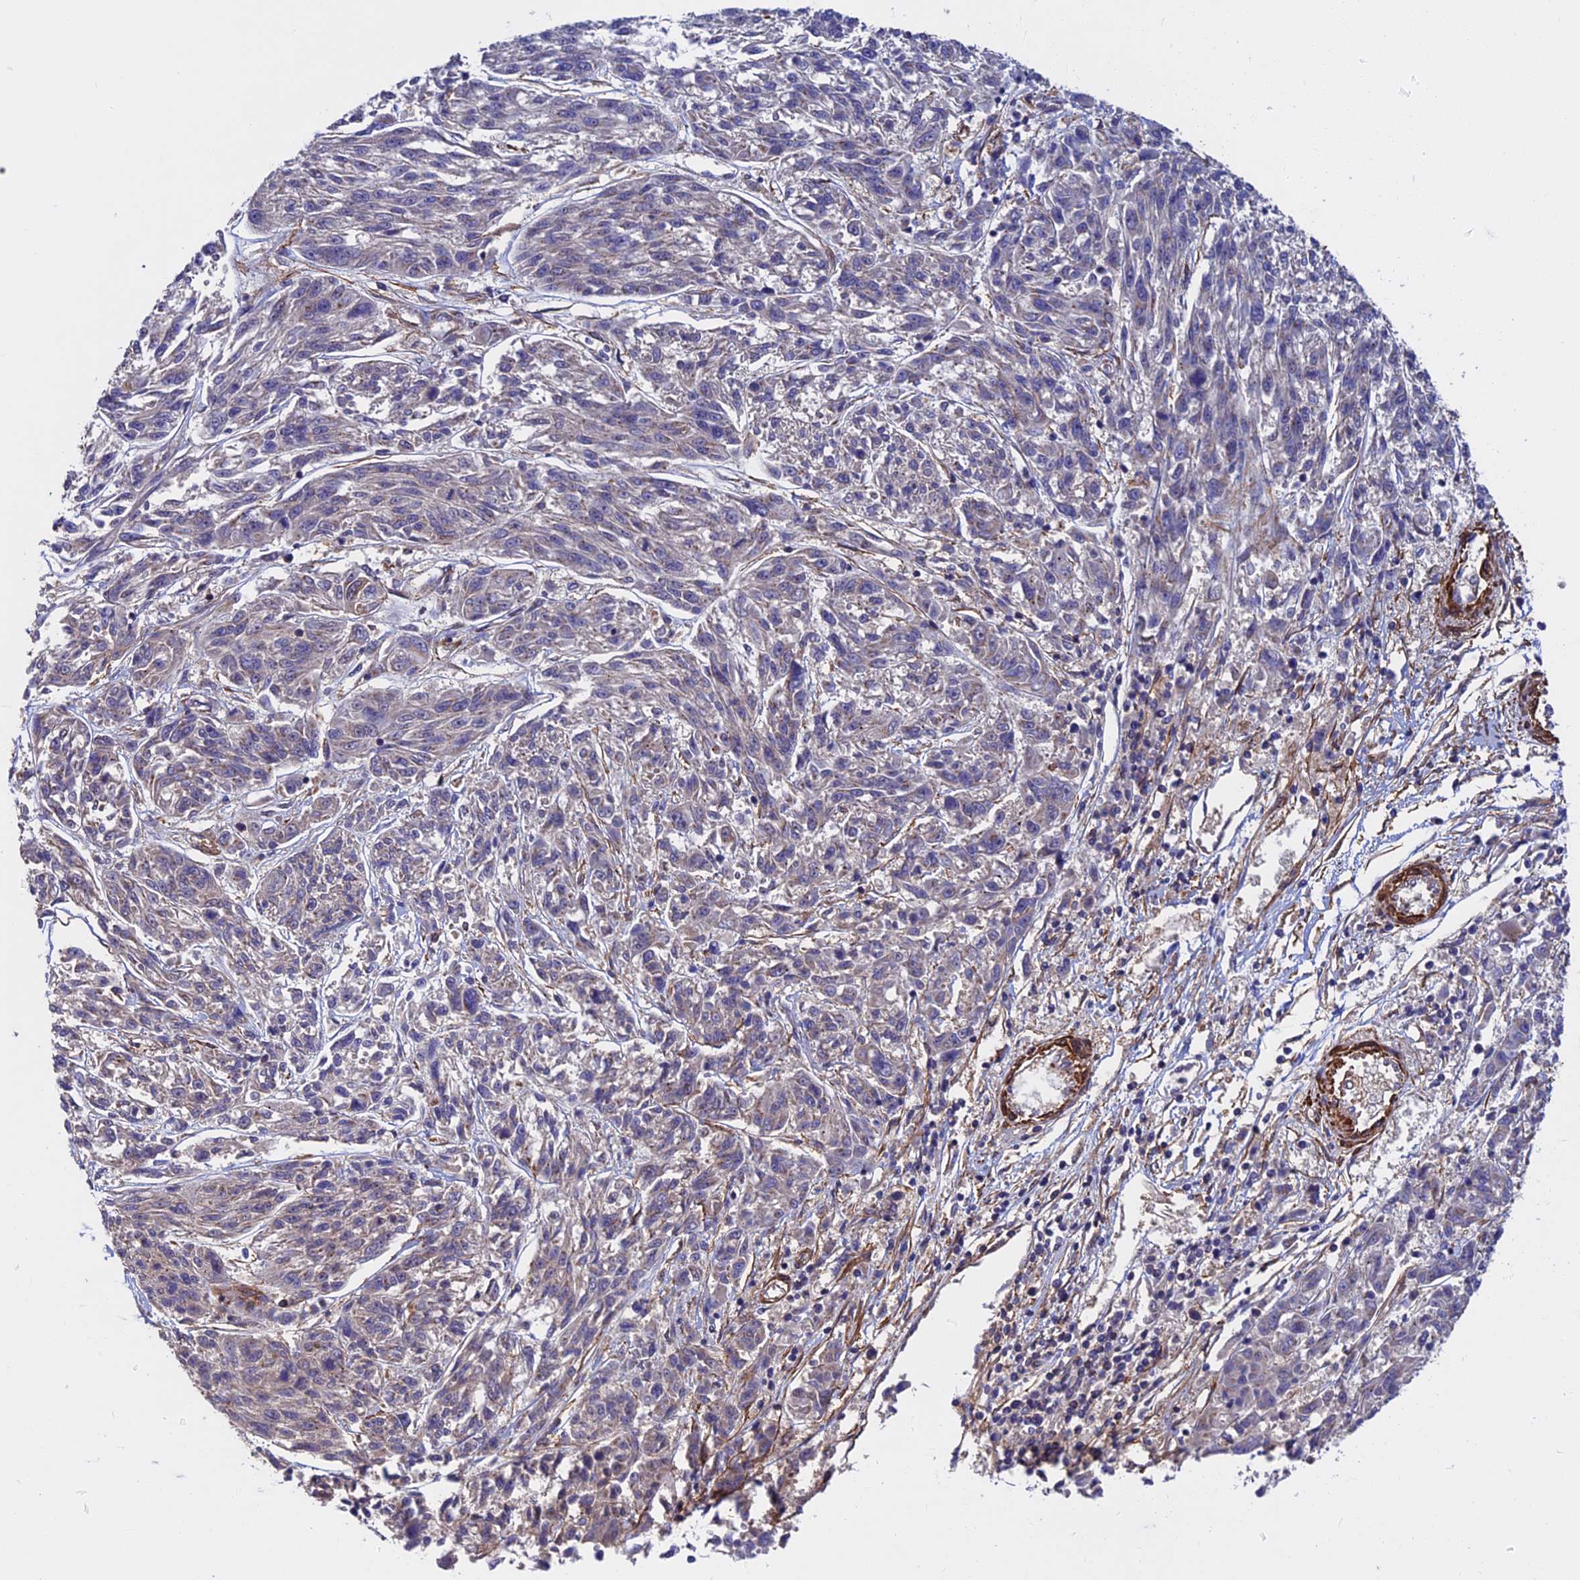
{"staining": {"intensity": "negative", "quantity": "none", "location": "none"}, "tissue": "melanoma", "cell_type": "Tumor cells", "image_type": "cancer", "snomed": [{"axis": "morphology", "description": "Malignant melanoma, NOS"}, {"axis": "topography", "description": "Skin"}], "caption": "IHC of human melanoma reveals no positivity in tumor cells.", "gene": "SLC9A5", "patient": {"sex": "male", "age": 53}}